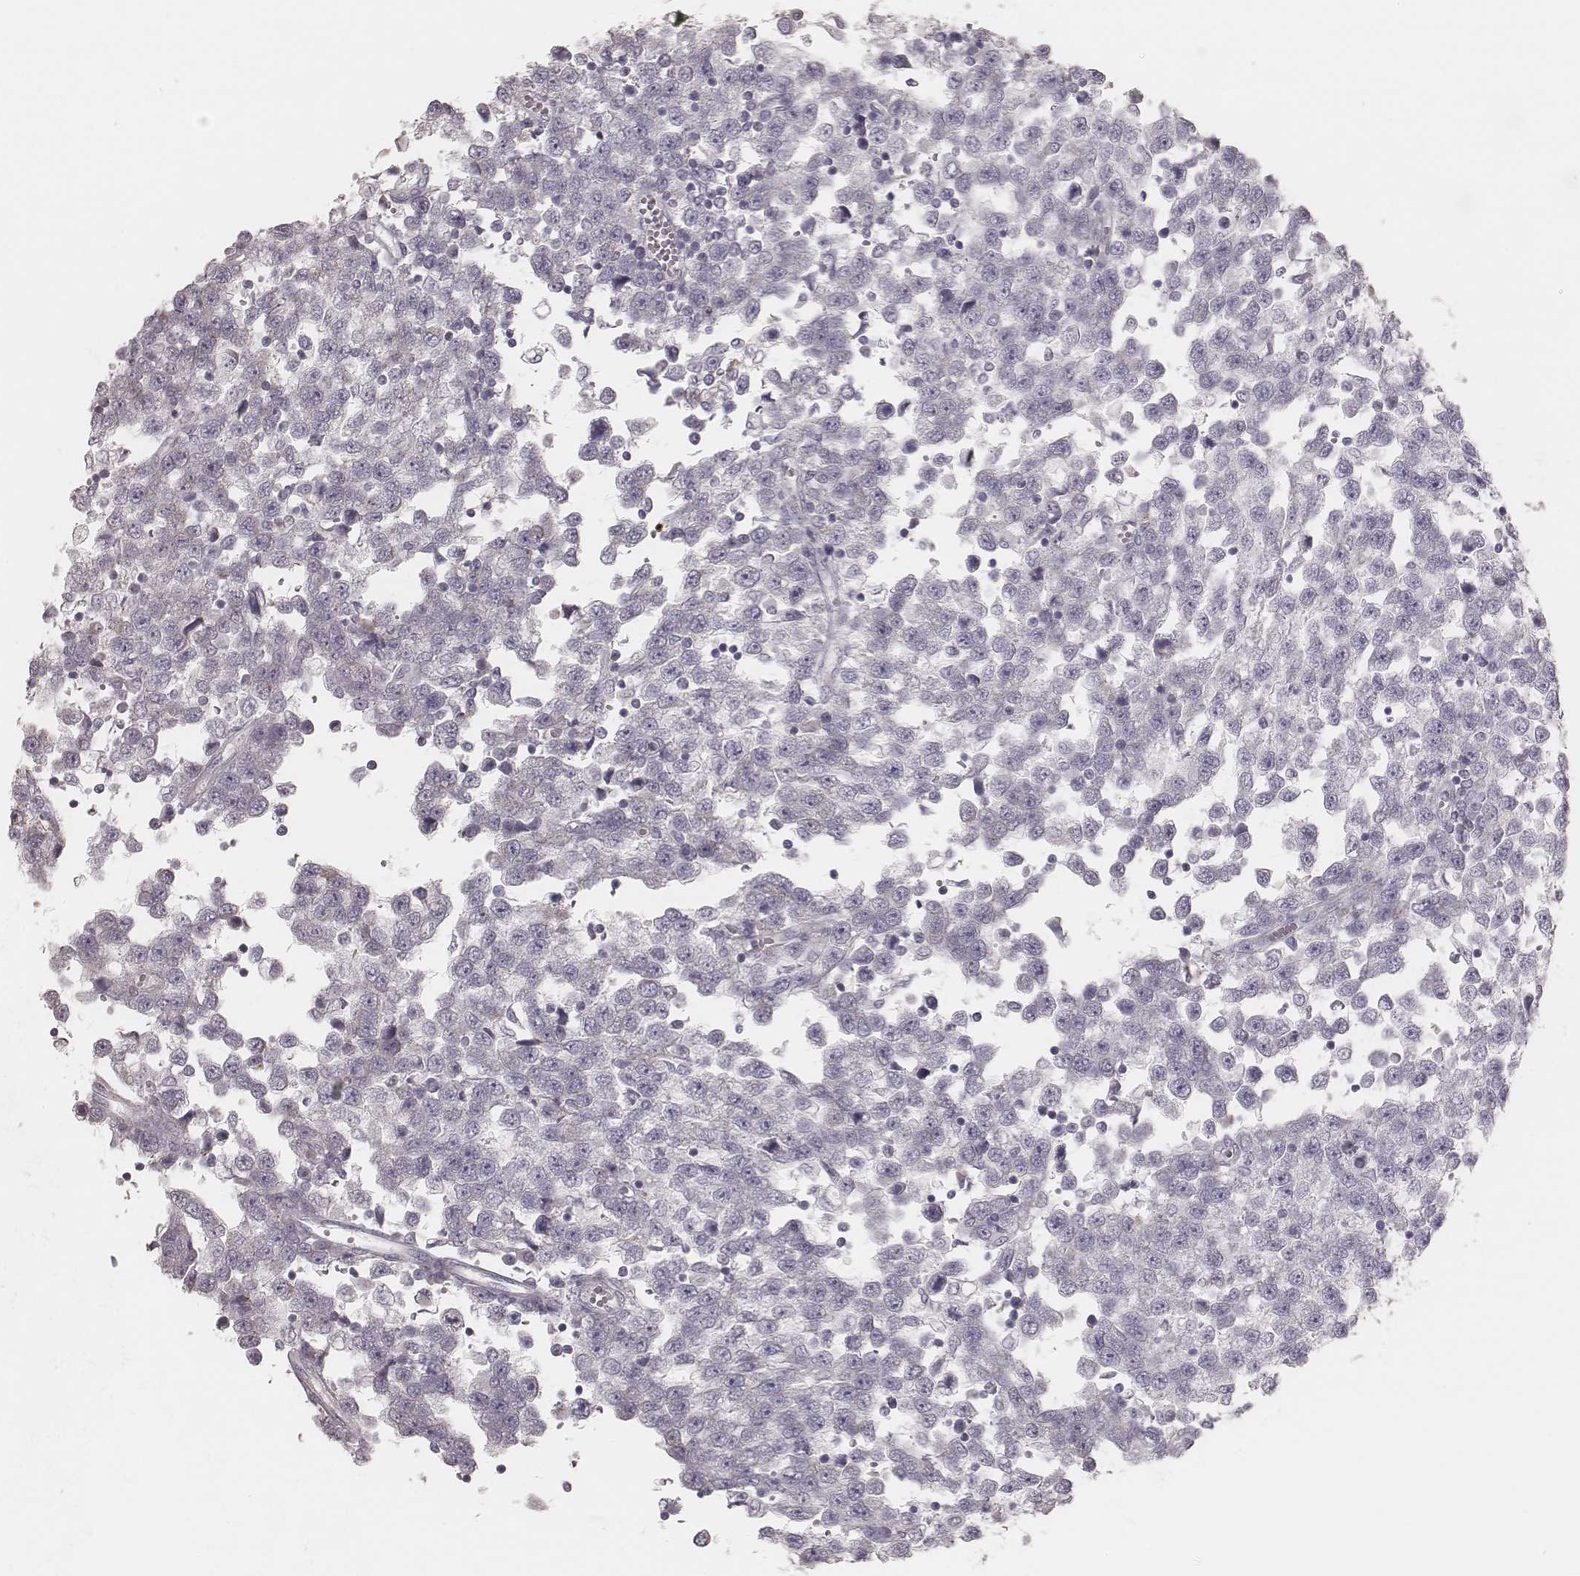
{"staining": {"intensity": "negative", "quantity": "none", "location": "none"}, "tissue": "testis cancer", "cell_type": "Tumor cells", "image_type": "cancer", "snomed": [{"axis": "morphology", "description": "Seminoma, NOS"}, {"axis": "topography", "description": "Testis"}], "caption": "IHC photomicrograph of testis cancer (seminoma) stained for a protein (brown), which shows no staining in tumor cells.", "gene": "KIF5C", "patient": {"sex": "male", "age": 34}}